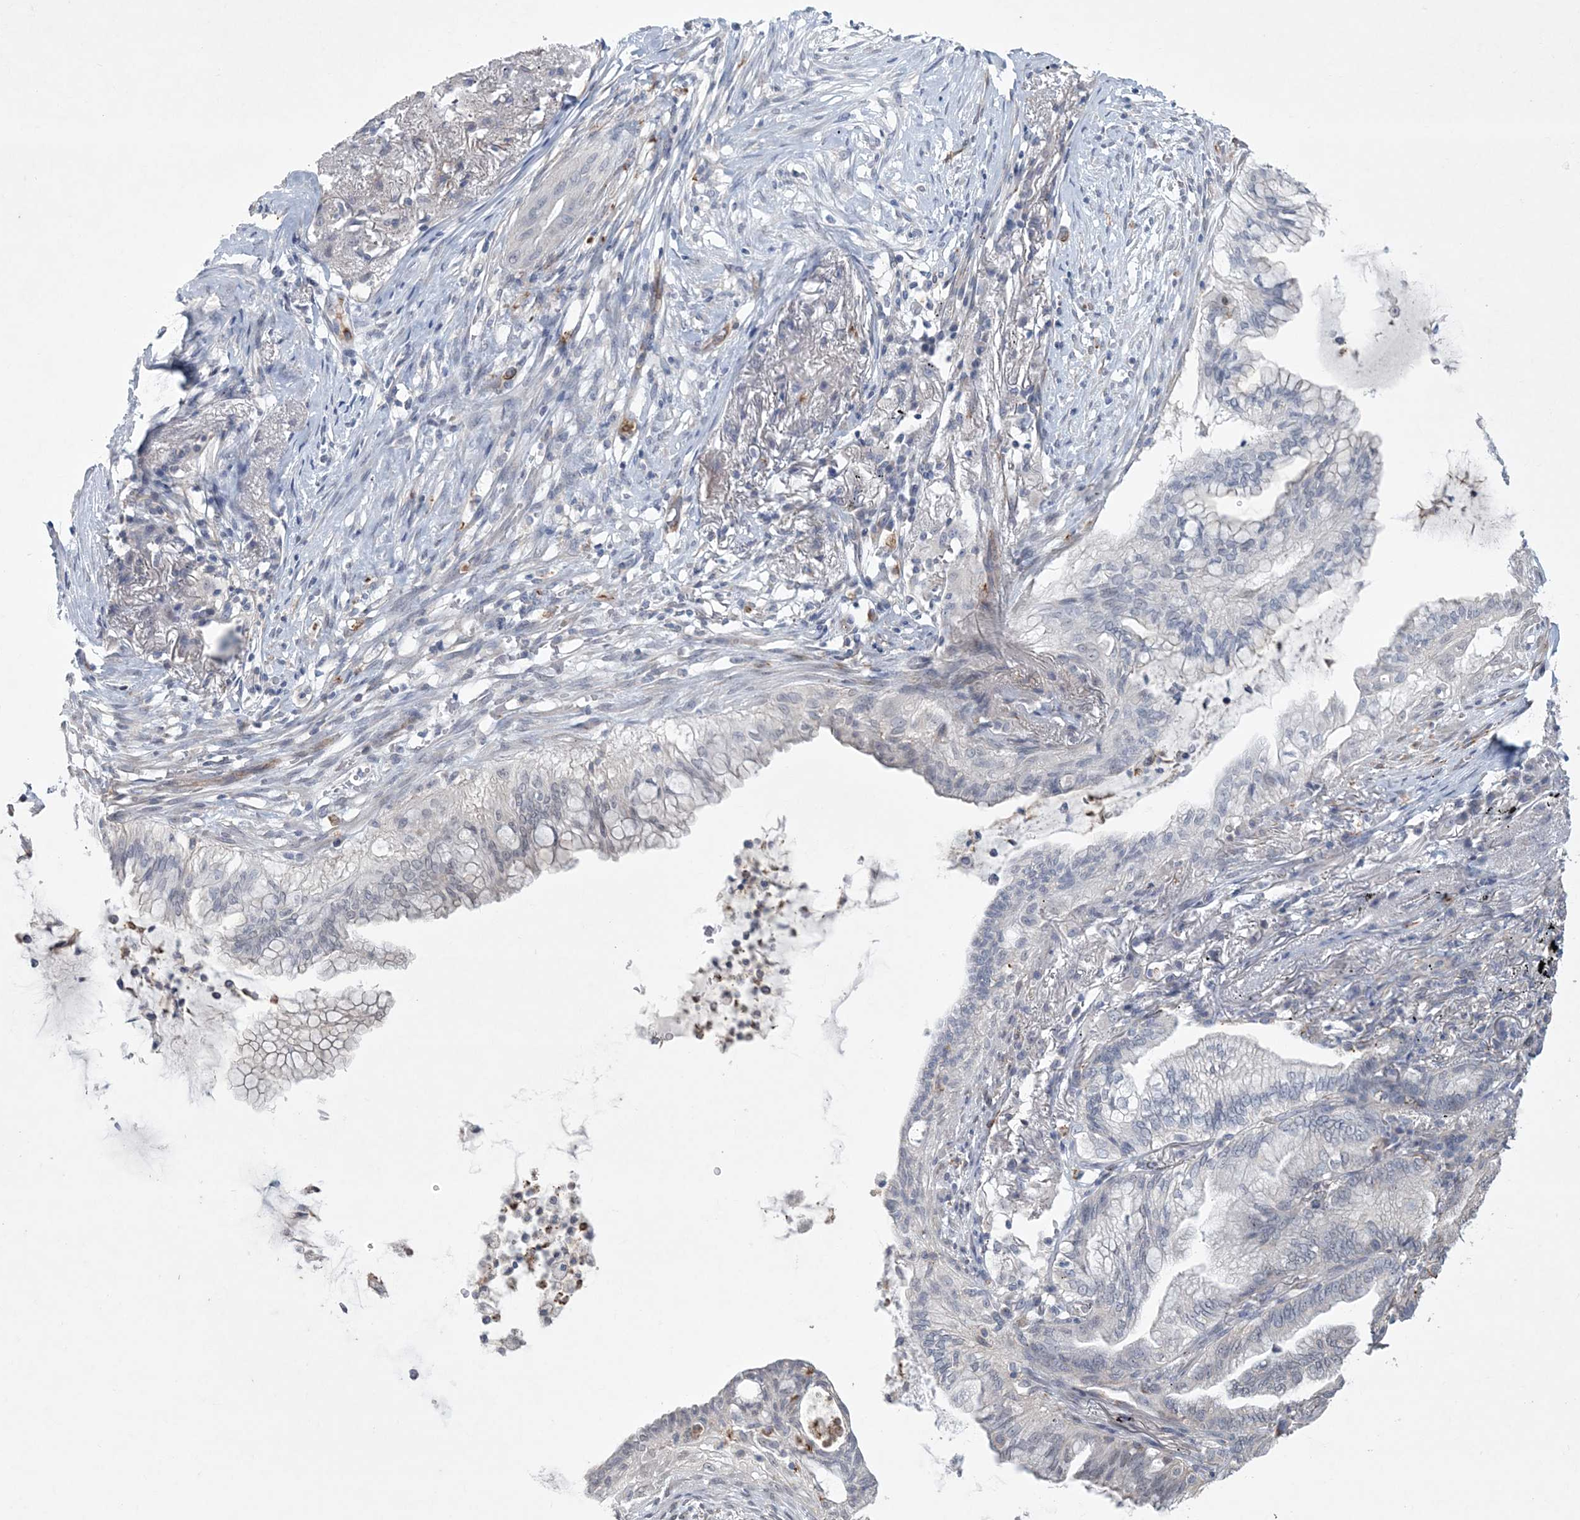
{"staining": {"intensity": "negative", "quantity": "none", "location": "none"}, "tissue": "lung cancer", "cell_type": "Tumor cells", "image_type": "cancer", "snomed": [{"axis": "morphology", "description": "Adenocarcinoma, NOS"}, {"axis": "topography", "description": "Lung"}], "caption": "IHC histopathology image of neoplastic tissue: lung adenocarcinoma stained with DAB exhibits no significant protein expression in tumor cells.", "gene": "DPCD", "patient": {"sex": "female", "age": 70}}